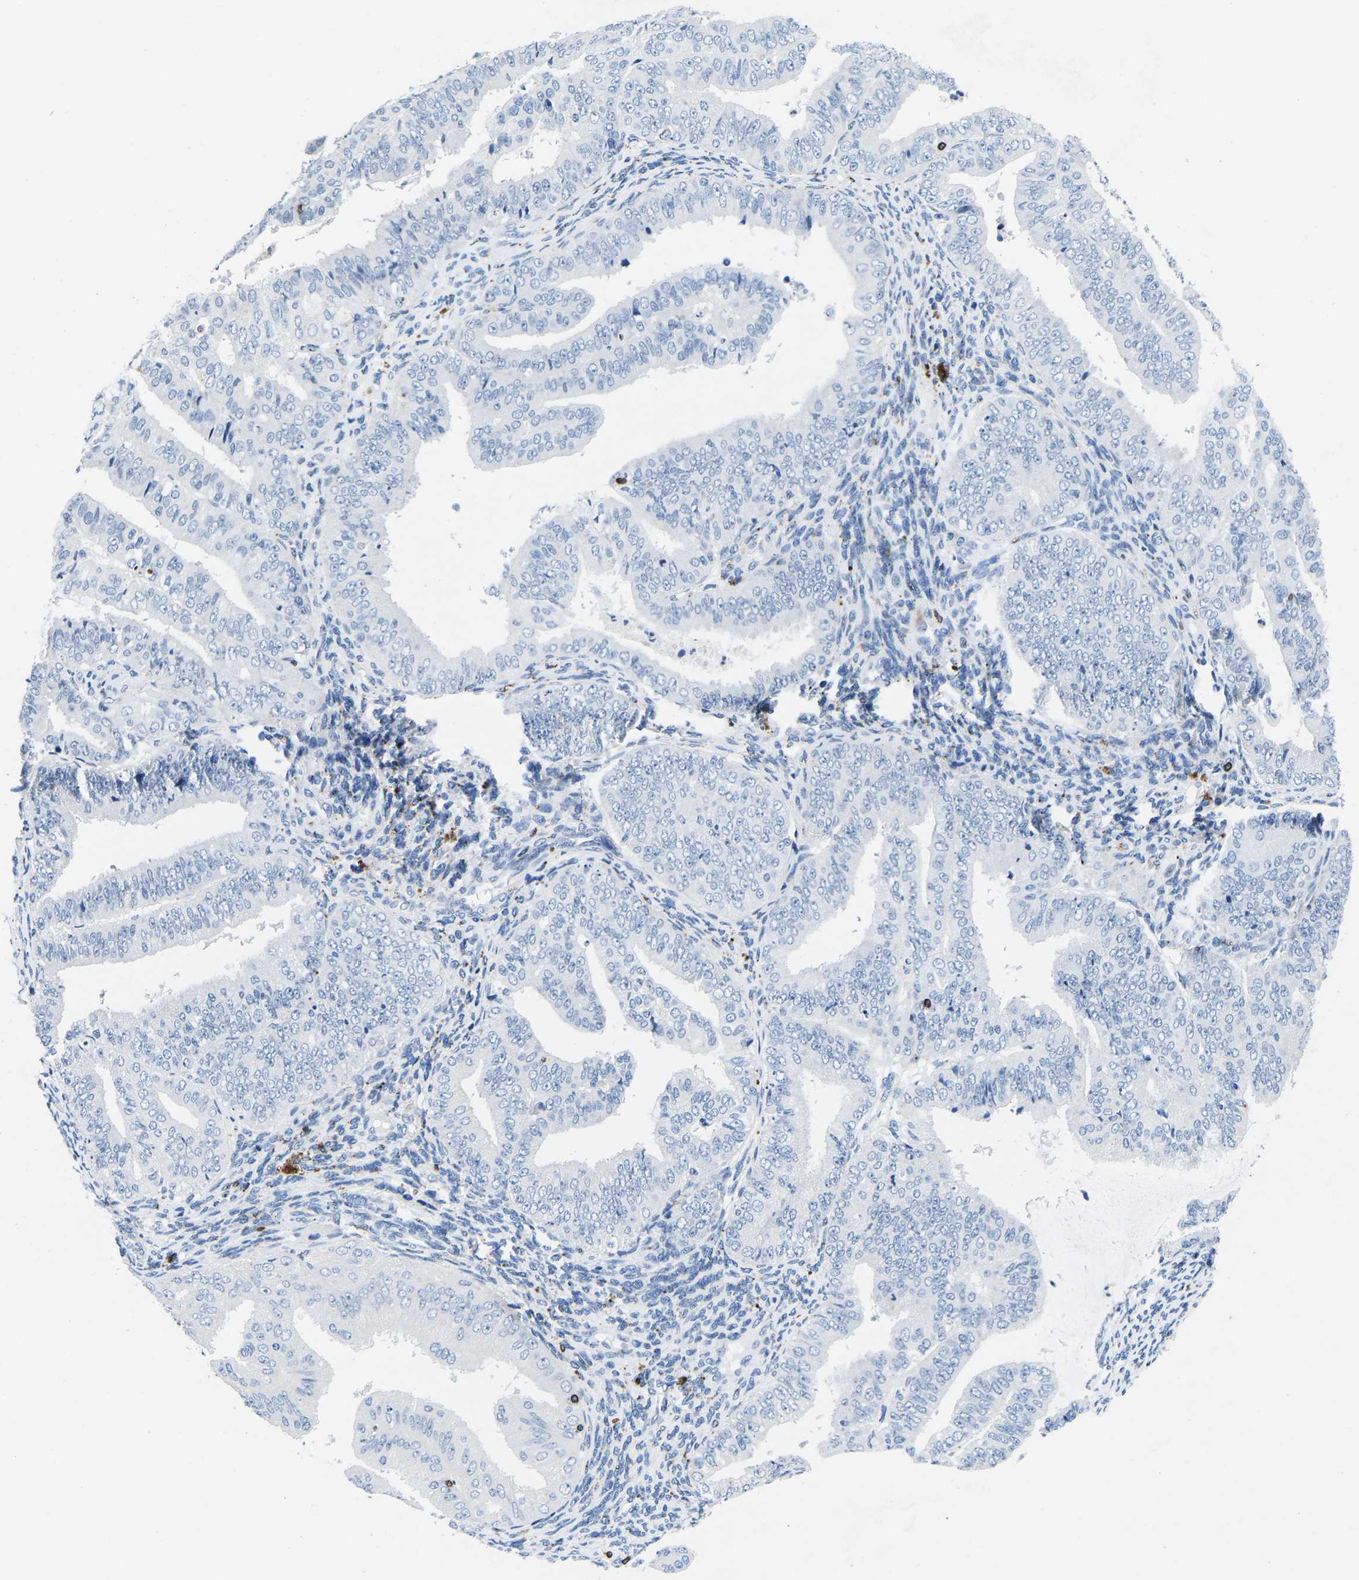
{"staining": {"intensity": "negative", "quantity": "none", "location": "none"}, "tissue": "endometrial cancer", "cell_type": "Tumor cells", "image_type": "cancer", "snomed": [{"axis": "morphology", "description": "Adenocarcinoma, NOS"}, {"axis": "topography", "description": "Endometrium"}], "caption": "Adenocarcinoma (endometrial) was stained to show a protein in brown. There is no significant expression in tumor cells. The staining was performed using DAB to visualize the protein expression in brown, while the nuclei were stained in blue with hematoxylin (Magnification: 20x).", "gene": "CTSW", "patient": {"sex": "female", "age": 63}}